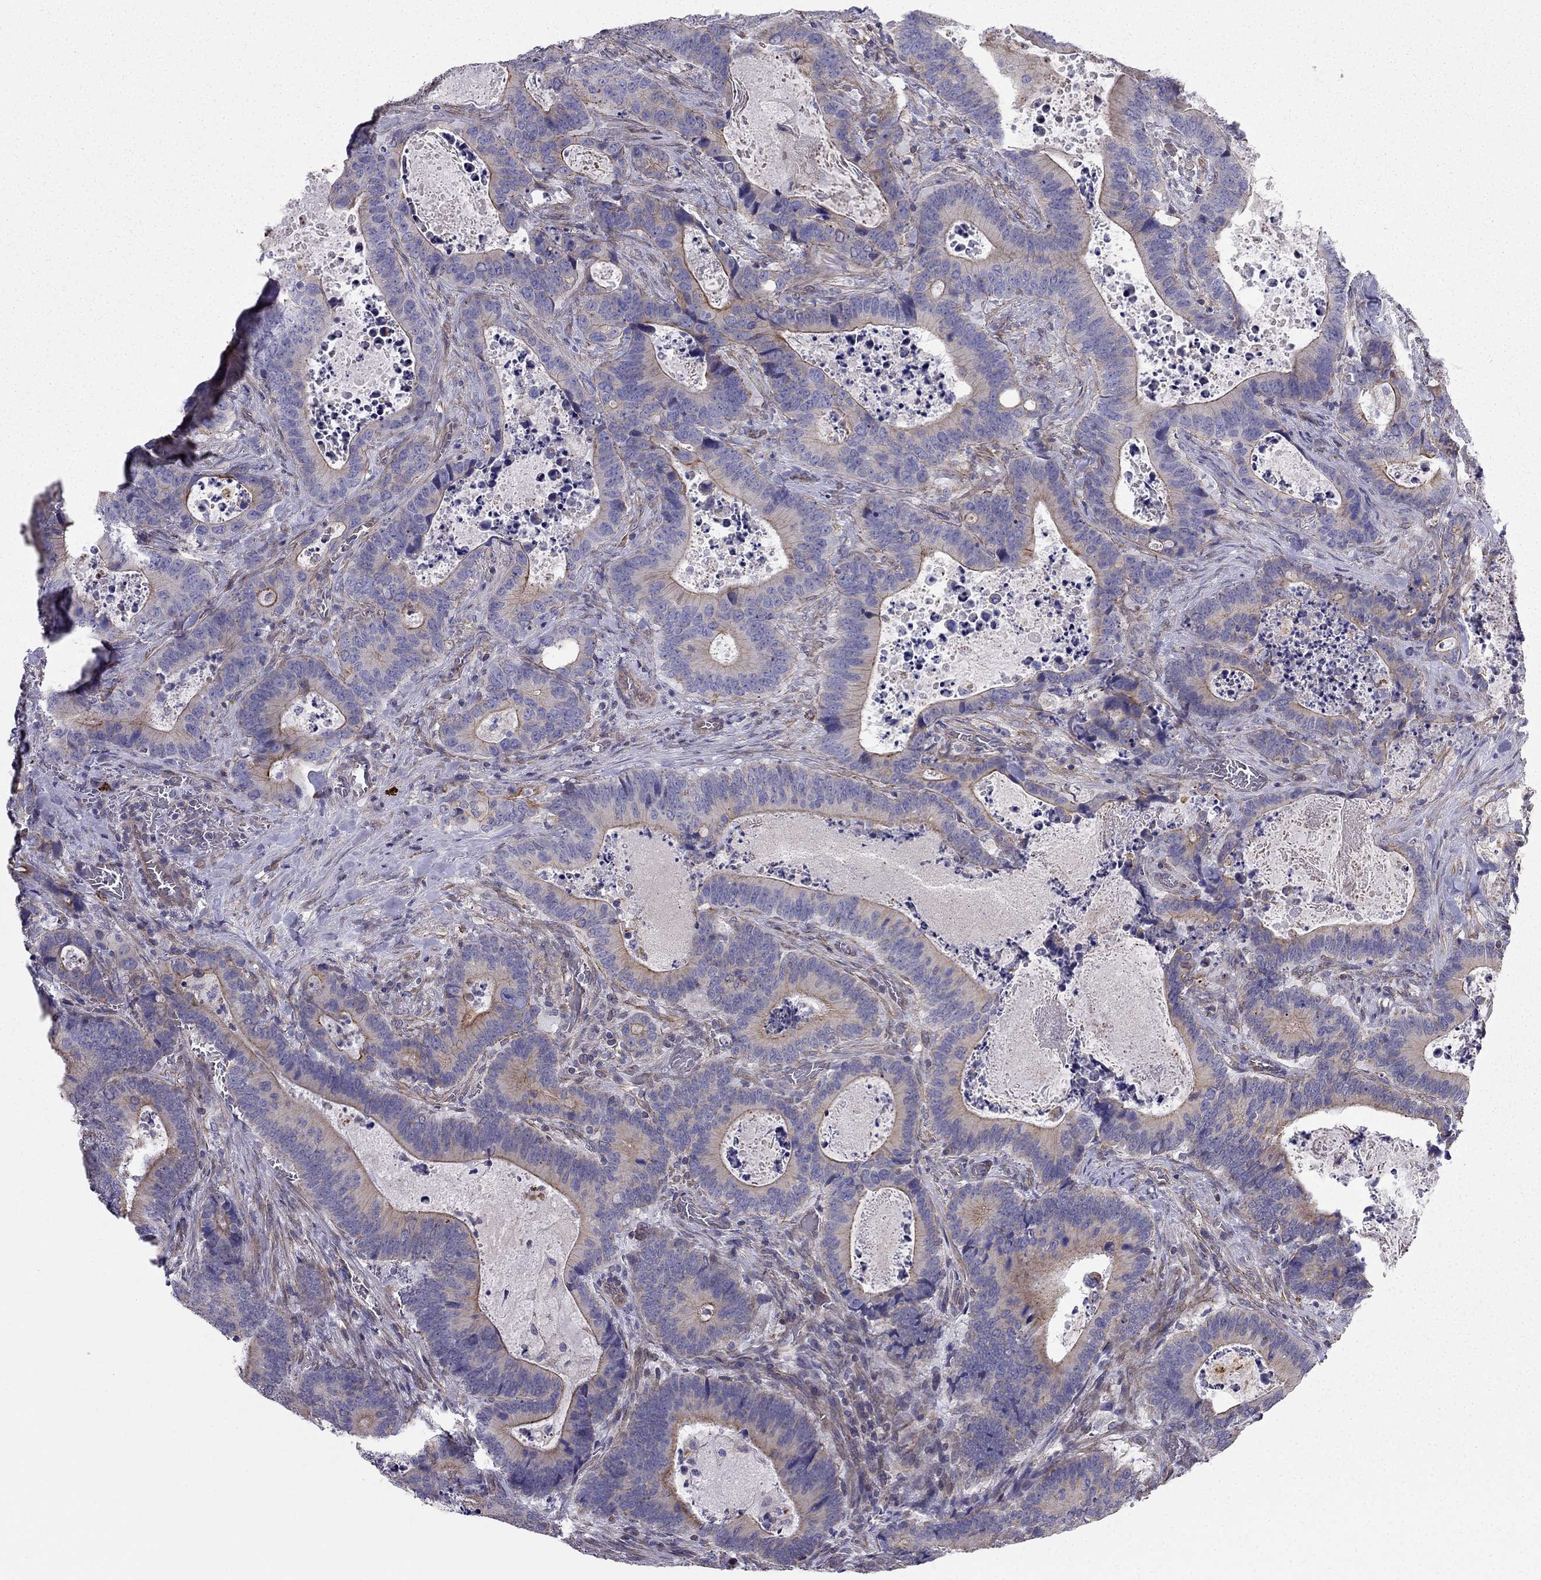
{"staining": {"intensity": "strong", "quantity": "25%-75%", "location": "cytoplasmic/membranous"}, "tissue": "colorectal cancer", "cell_type": "Tumor cells", "image_type": "cancer", "snomed": [{"axis": "morphology", "description": "Adenocarcinoma, NOS"}, {"axis": "topography", "description": "Colon"}], "caption": "Approximately 25%-75% of tumor cells in colorectal cancer demonstrate strong cytoplasmic/membranous protein staining as visualized by brown immunohistochemical staining.", "gene": "ENOX1", "patient": {"sex": "female", "age": 82}}